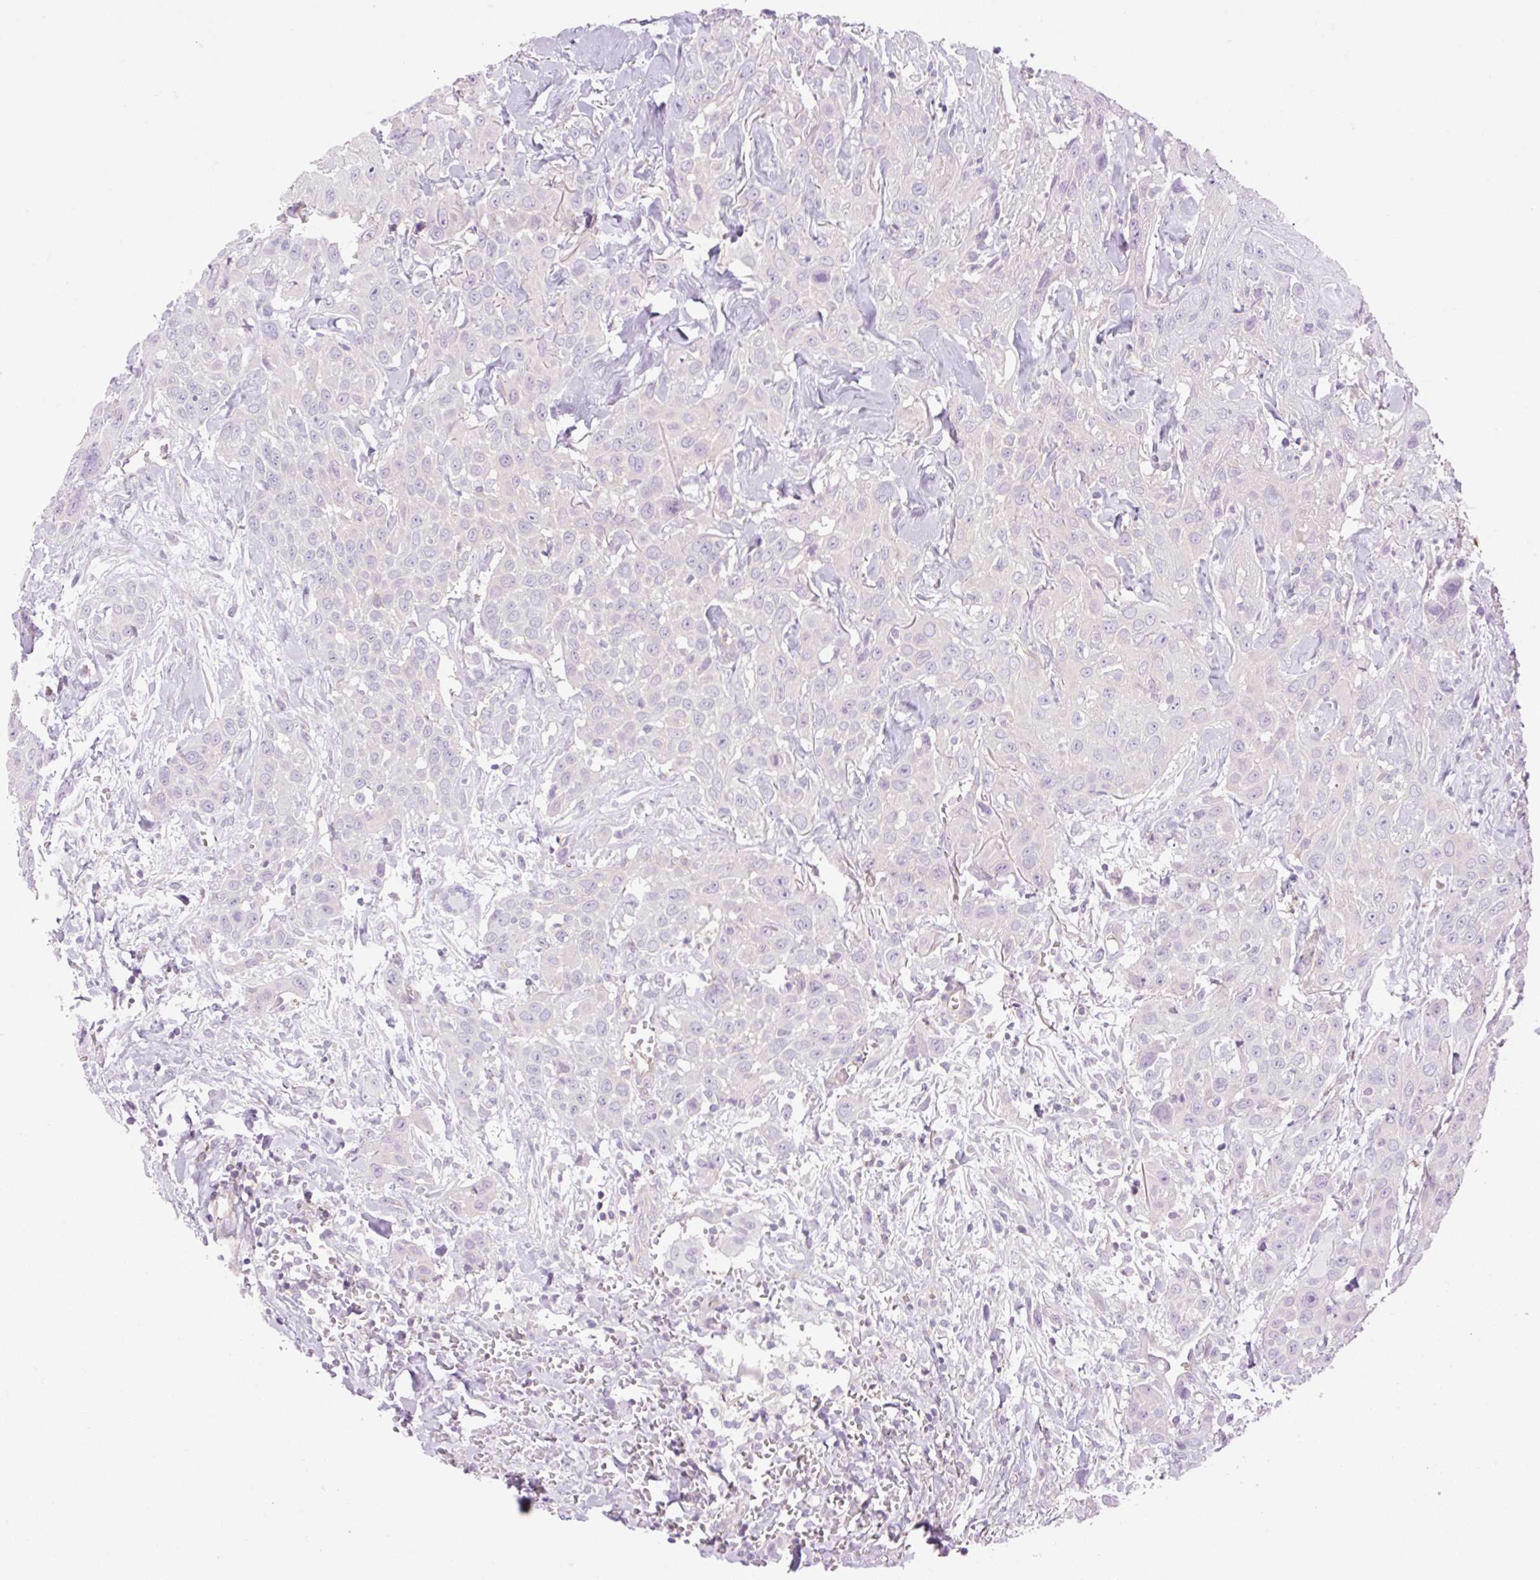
{"staining": {"intensity": "negative", "quantity": "none", "location": "none"}, "tissue": "head and neck cancer", "cell_type": "Tumor cells", "image_type": "cancer", "snomed": [{"axis": "morphology", "description": "Squamous cell carcinoma, NOS"}, {"axis": "topography", "description": "Head-Neck"}], "caption": "DAB immunohistochemical staining of human squamous cell carcinoma (head and neck) displays no significant positivity in tumor cells.", "gene": "EHD3", "patient": {"sex": "male", "age": 81}}